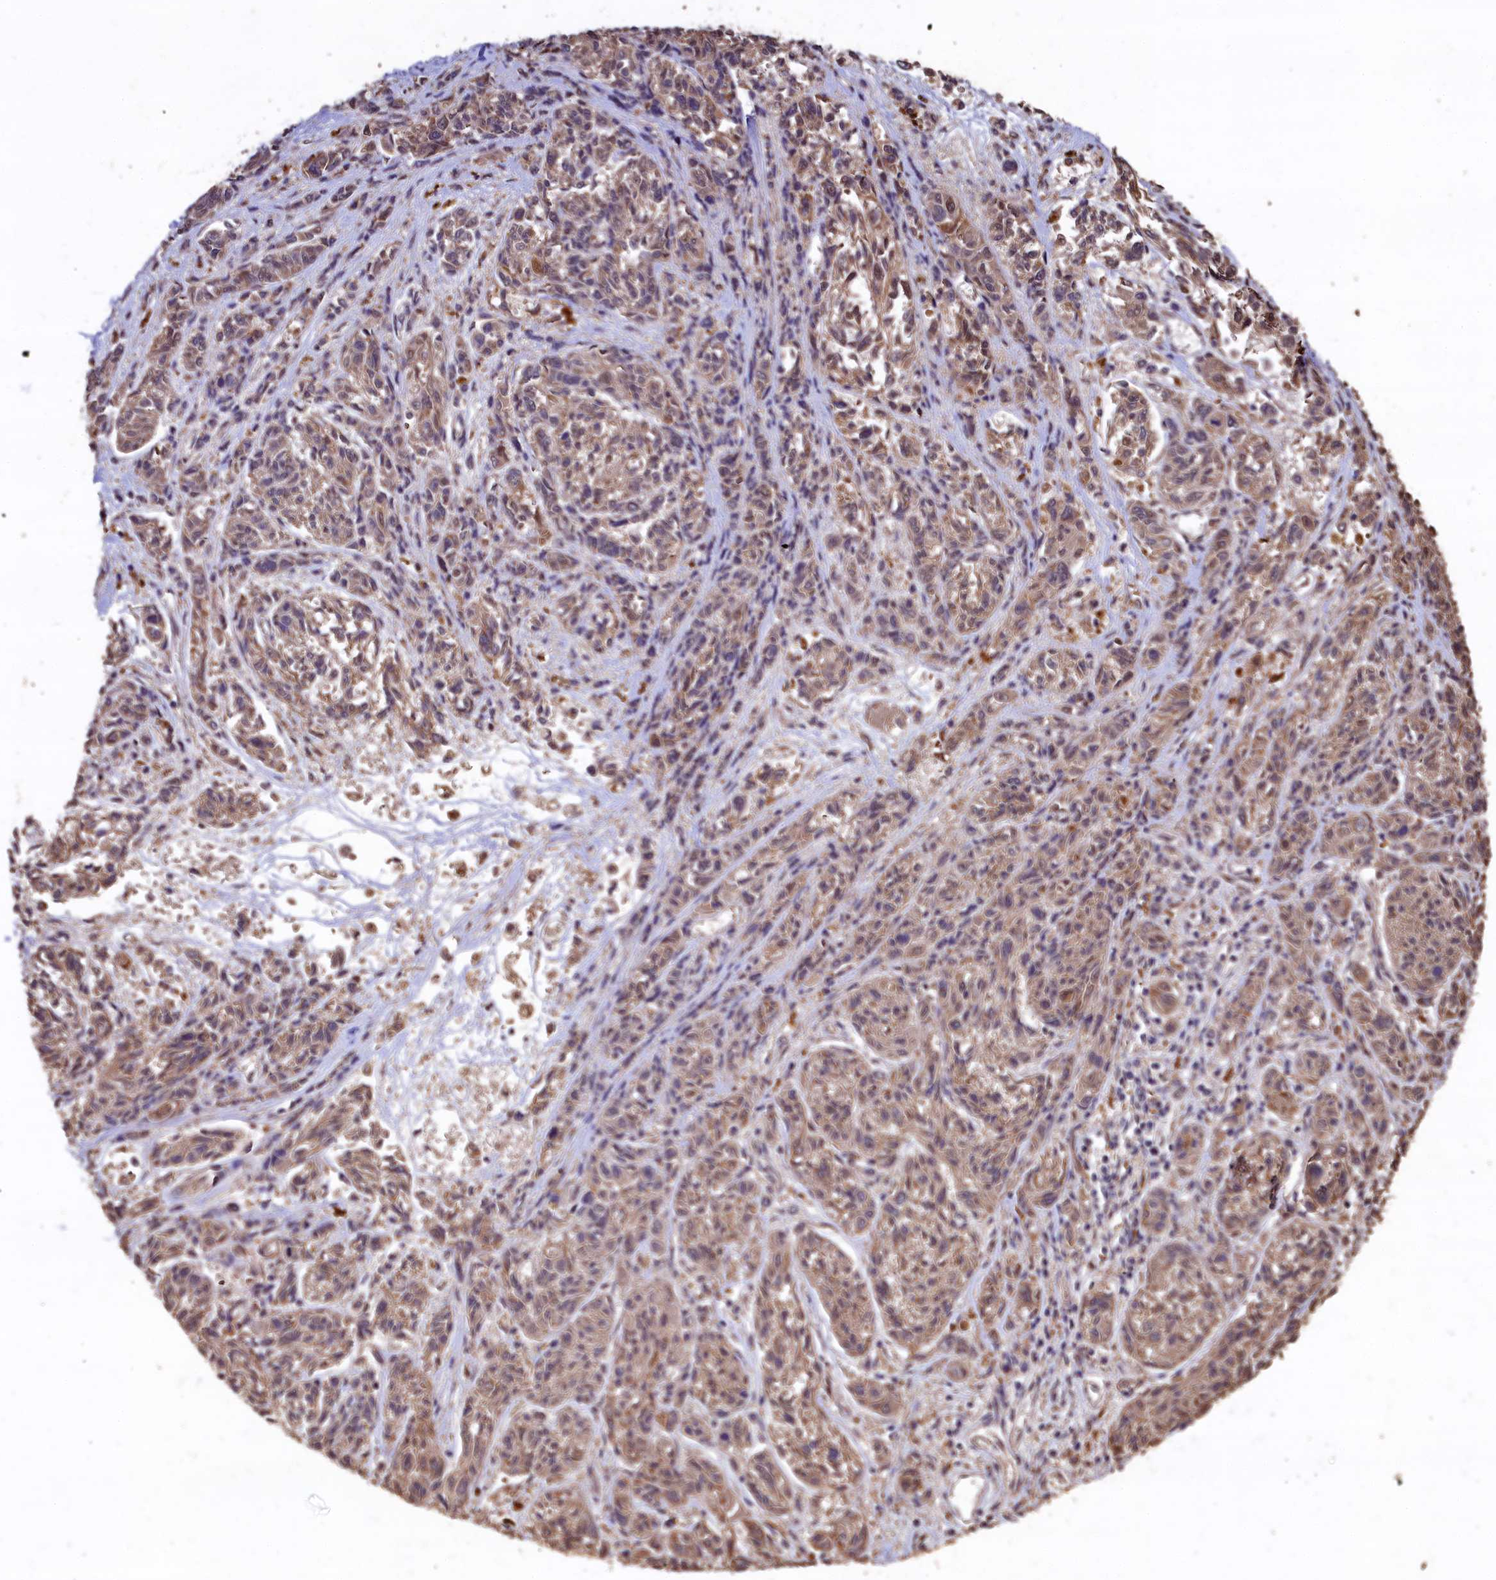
{"staining": {"intensity": "weak", "quantity": ">75%", "location": "cytoplasmic/membranous"}, "tissue": "melanoma", "cell_type": "Tumor cells", "image_type": "cancer", "snomed": [{"axis": "morphology", "description": "Malignant melanoma, NOS"}, {"axis": "topography", "description": "Skin"}], "caption": "A high-resolution photomicrograph shows immunohistochemistry (IHC) staining of malignant melanoma, which shows weak cytoplasmic/membranous expression in approximately >75% of tumor cells.", "gene": "LSM4", "patient": {"sex": "male", "age": 53}}